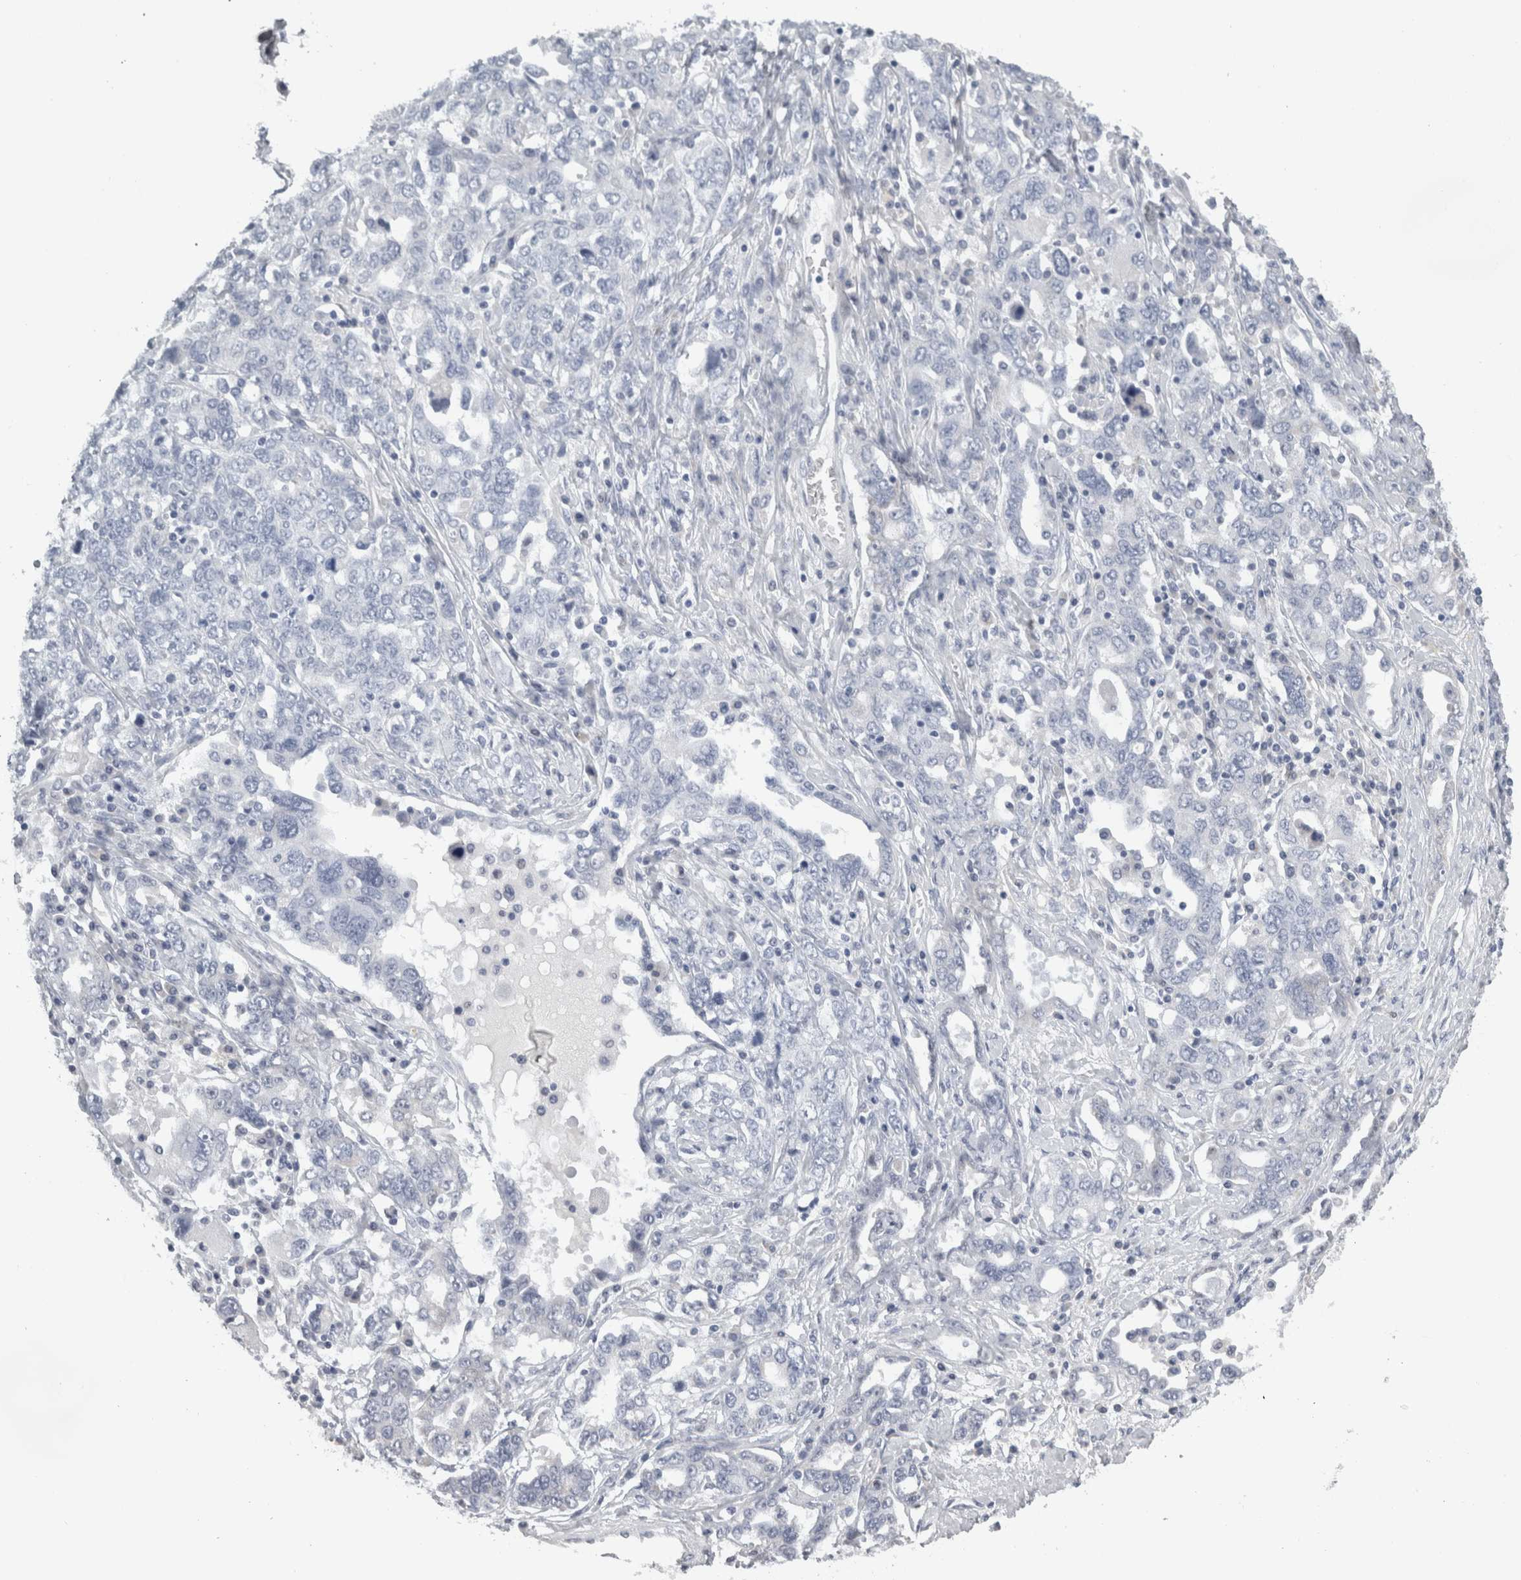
{"staining": {"intensity": "negative", "quantity": "none", "location": "none"}, "tissue": "ovarian cancer", "cell_type": "Tumor cells", "image_type": "cancer", "snomed": [{"axis": "morphology", "description": "Carcinoma, endometroid"}, {"axis": "topography", "description": "Ovary"}], "caption": "DAB (3,3'-diaminobenzidine) immunohistochemical staining of human ovarian cancer (endometroid carcinoma) demonstrates no significant staining in tumor cells. Nuclei are stained in blue.", "gene": "TCAP", "patient": {"sex": "female", "age": 62}}